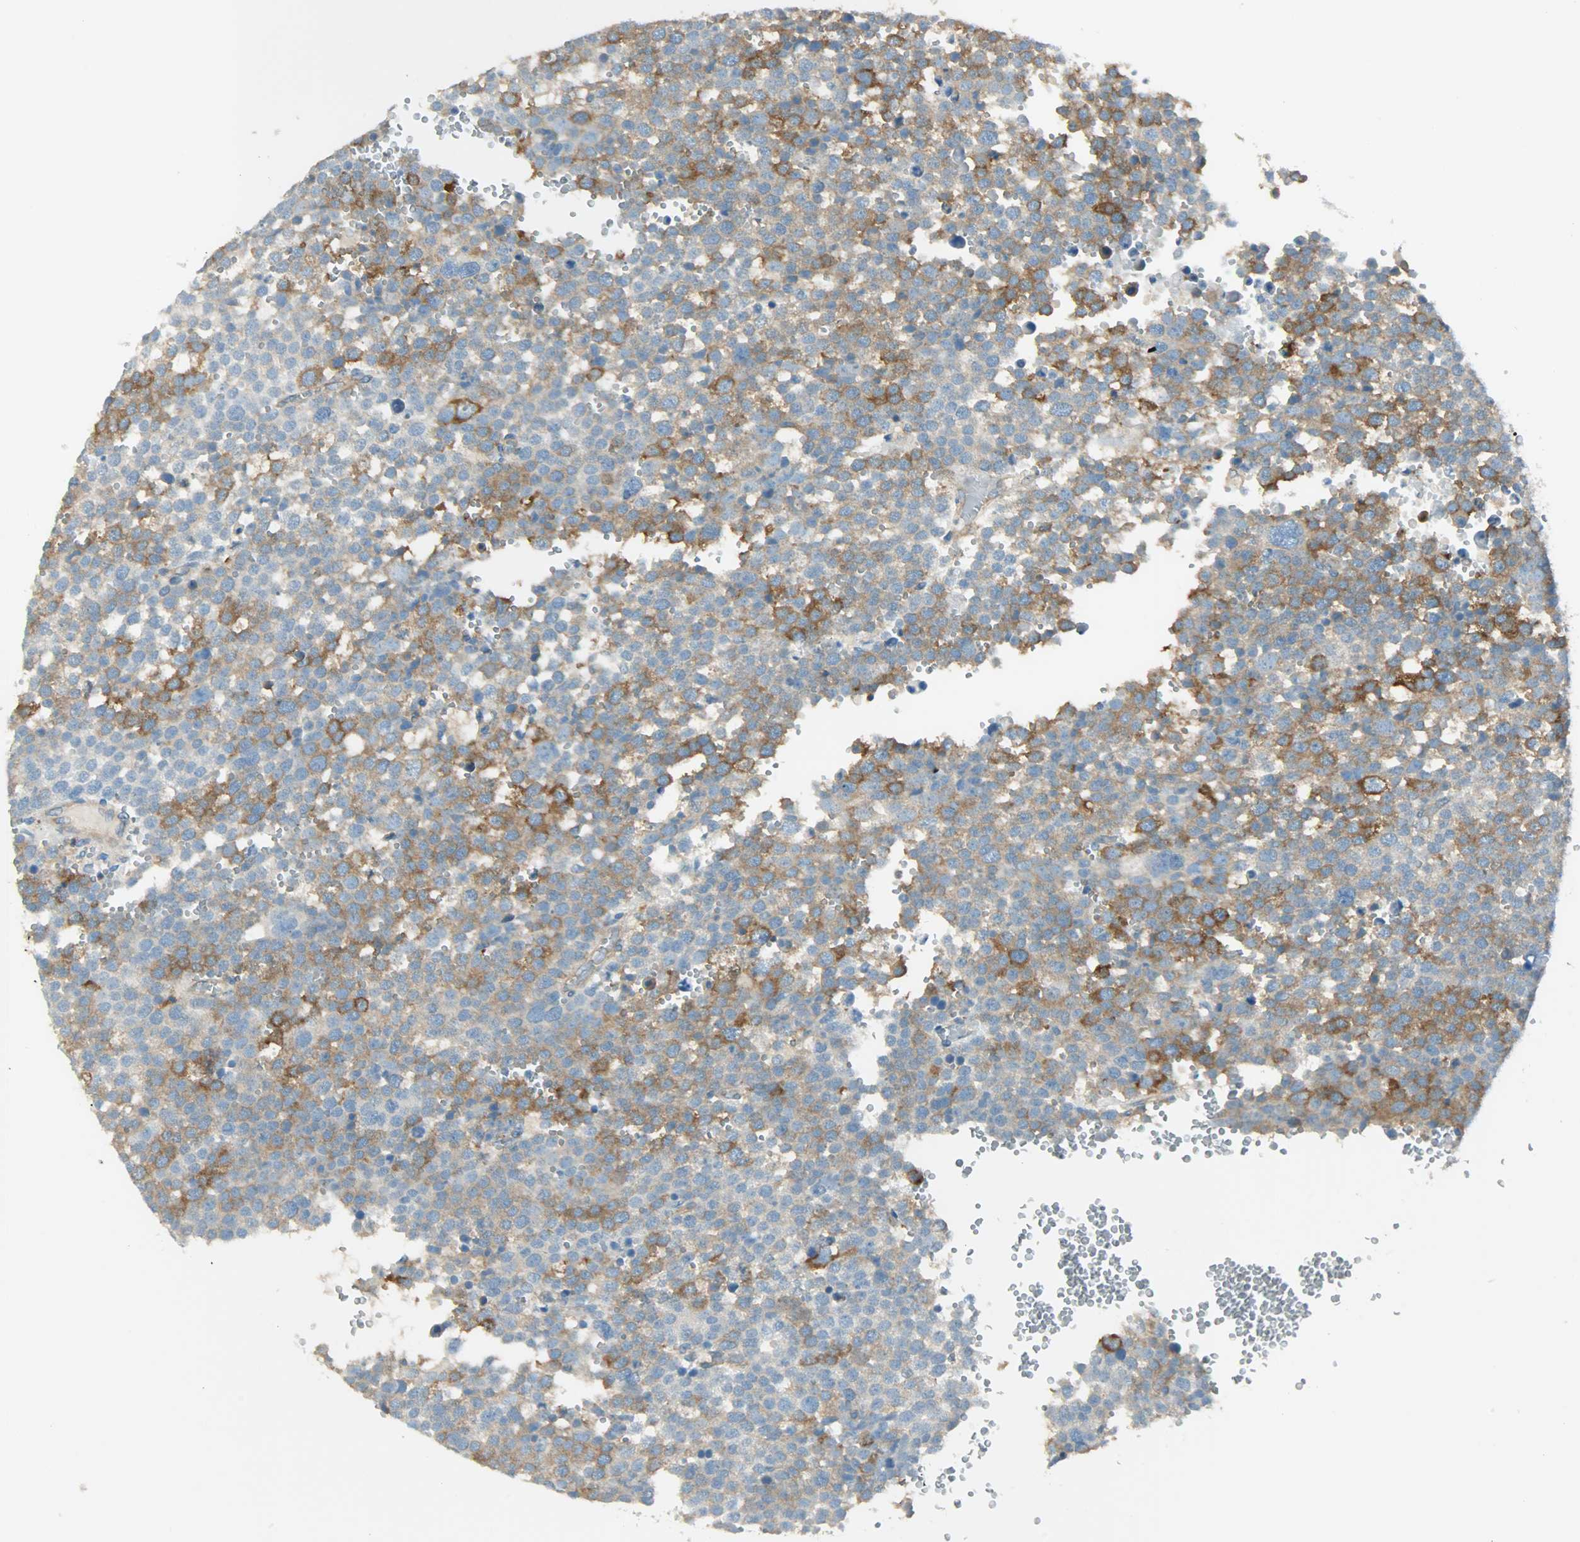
{"staining": {"intensity": "moderate", "quantity": ">75%", "location": "cytoplasmic/membranous"}, "tissue": "testis cancer", "cell_type": "Tumor cells", "image_type": "cancer", "snomed": [{"axis": "morphology", "description": "Seminoma, NOS"}, {"axis": "topography", "description": "Testis"}], "caption": "This micrograph displays immunohistochemistry (IHC) staining of human testis cancer, with medium moderate cytoplasmic/membranous staining in about >75% of tumor cells.", "gene": "TSC22D2", "patient": {"sex": "male", "age": 71}}